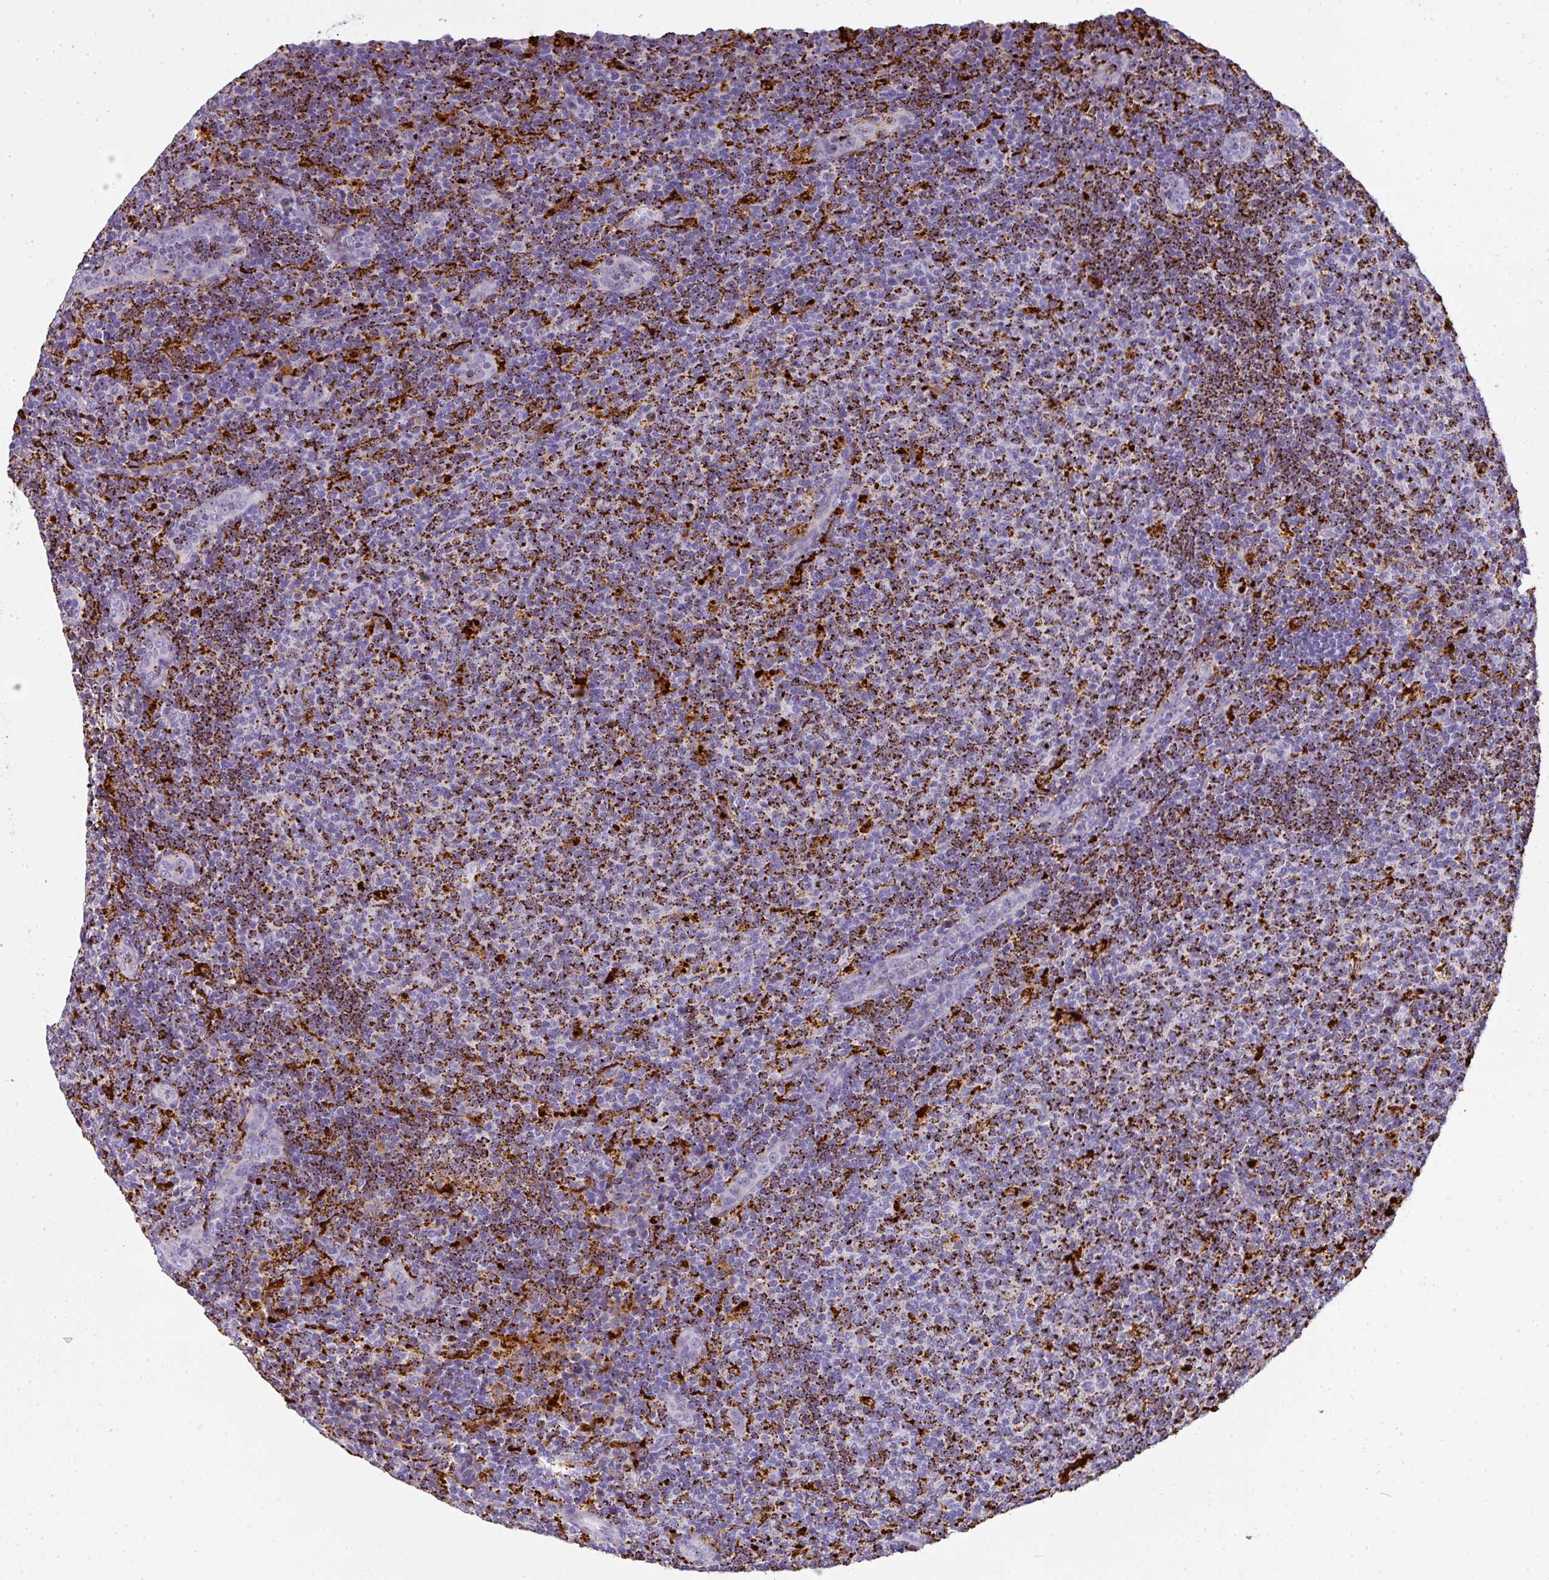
{"staining": {"intensity": "moderate", "quantity": ">75%", "location": "cytoplasmic/membranous"}, "tissue": "lymphoma", "cell_type": "Tumor cells", "image_type": "cancer", "snomed": [{"axis": "morphology", "description": "Malignant lymphoma, non-Hodgkin's type, Low grade"}, {"axis": "topography", "description": "Lymph node"}], "caption": "The micrograph displays immunohistochemical staining of lymphoma. There is moderate cytoplasmic/membranous staining is present in approximately >75% of tumor cells. (DAB (3,3'-diaminobenzidine) = brown stain, brightfield microscopy at high magnification).", "gene": "MMACHC", "patient": {"sex": "male", "age": 66}}